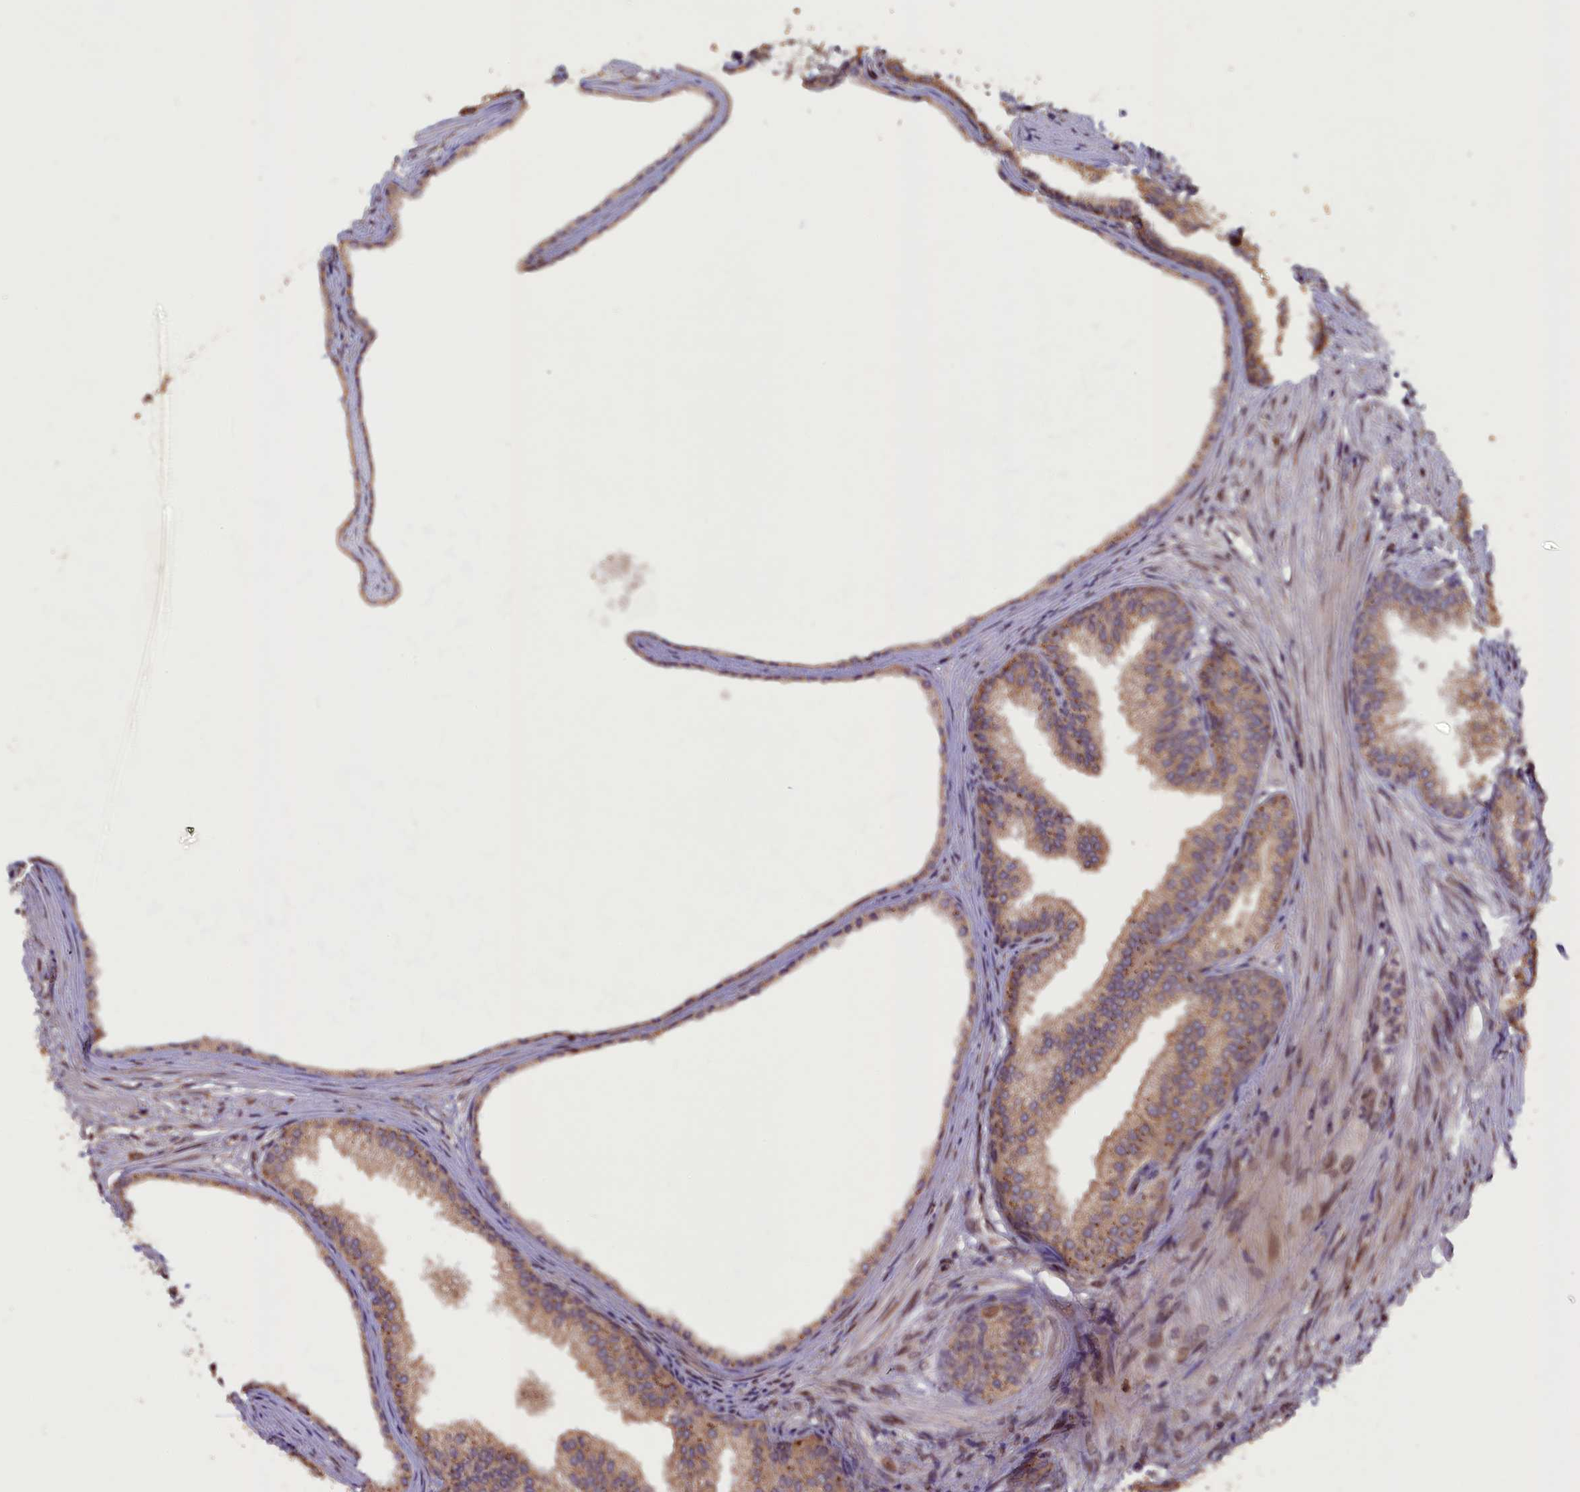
{"staining": {"intensity": "moderate", "quantity": ">75%", "location": "cytoplasmic/membranous"}, "tissue": "prostate", "cell_type": "Glandular cells", "image_type": "normal", "snomed": [{"axis": "morphology", "description": "Normal tissue, NOS"}, {"axis": "topography", "description": "Prostate"}], "caption": "High-magnification brightfield microscopy of benign prostate stained with DAB (brown) and counterstained with hematoxylin (blue). glandular cells exhibit moderate cytoplasmic/membranous expression is present in approximately>75% of cells.", "gene": "SLC38A7", "patient": {"sex": "male", "age": 76}}